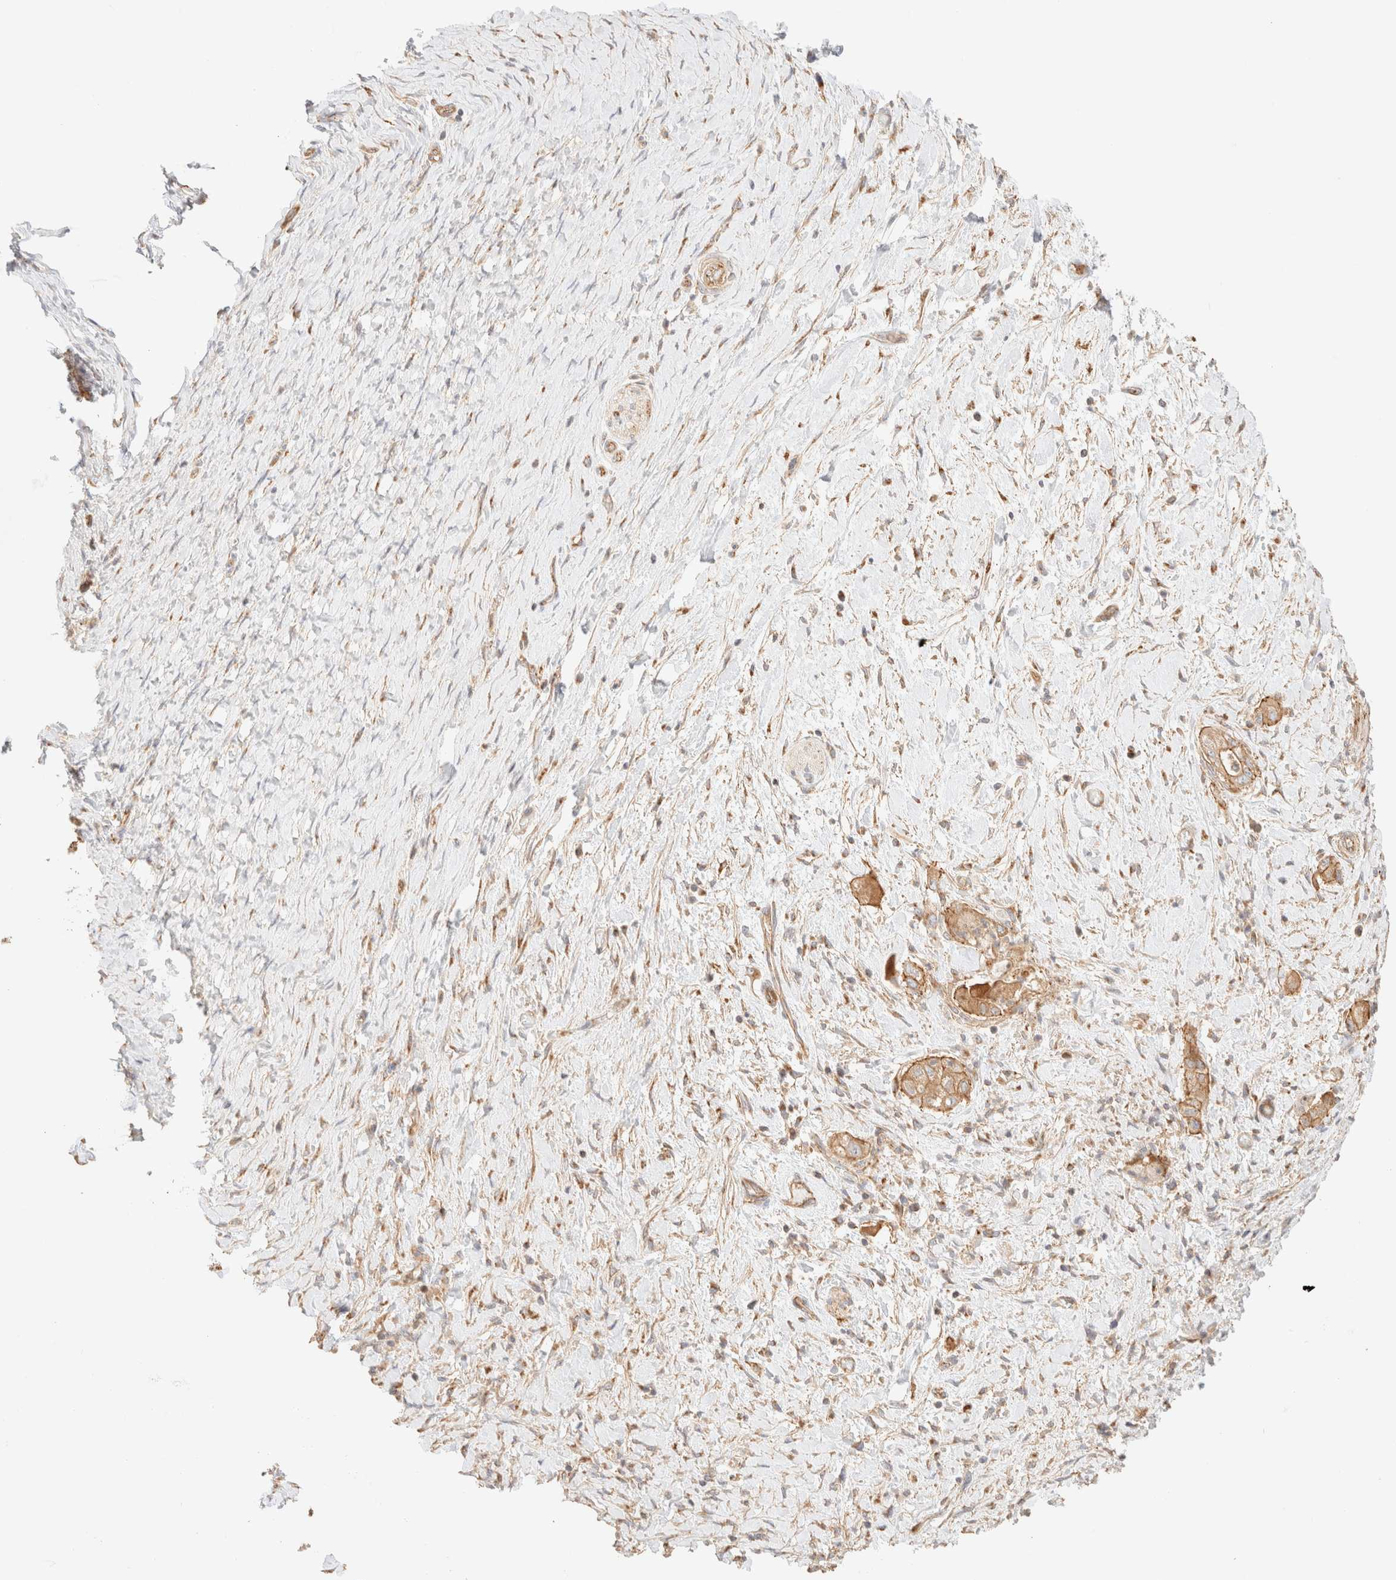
{"staining": {"intensity": "moderate", "quantity": ">75%", "location": "cytoplasmic/membranous"}, "tissue": "pancreatic cancer", "cell_type": "Tumor cells", "image_type": "cancer", "snomed": [{"axis": "morphology", "description": "Adenocarcinoma, NOS"}, {"axis": "topography", "description": "Pancreas"}], "caption": "Pancreatic cancer was stained to show a protein in brown. There is medium levels of moderate cytoplasmic/membranous positivity in approximately >75% of tumor cells.", "gene": "MYO10", "patient": {"sex": "male", "age": 58}}